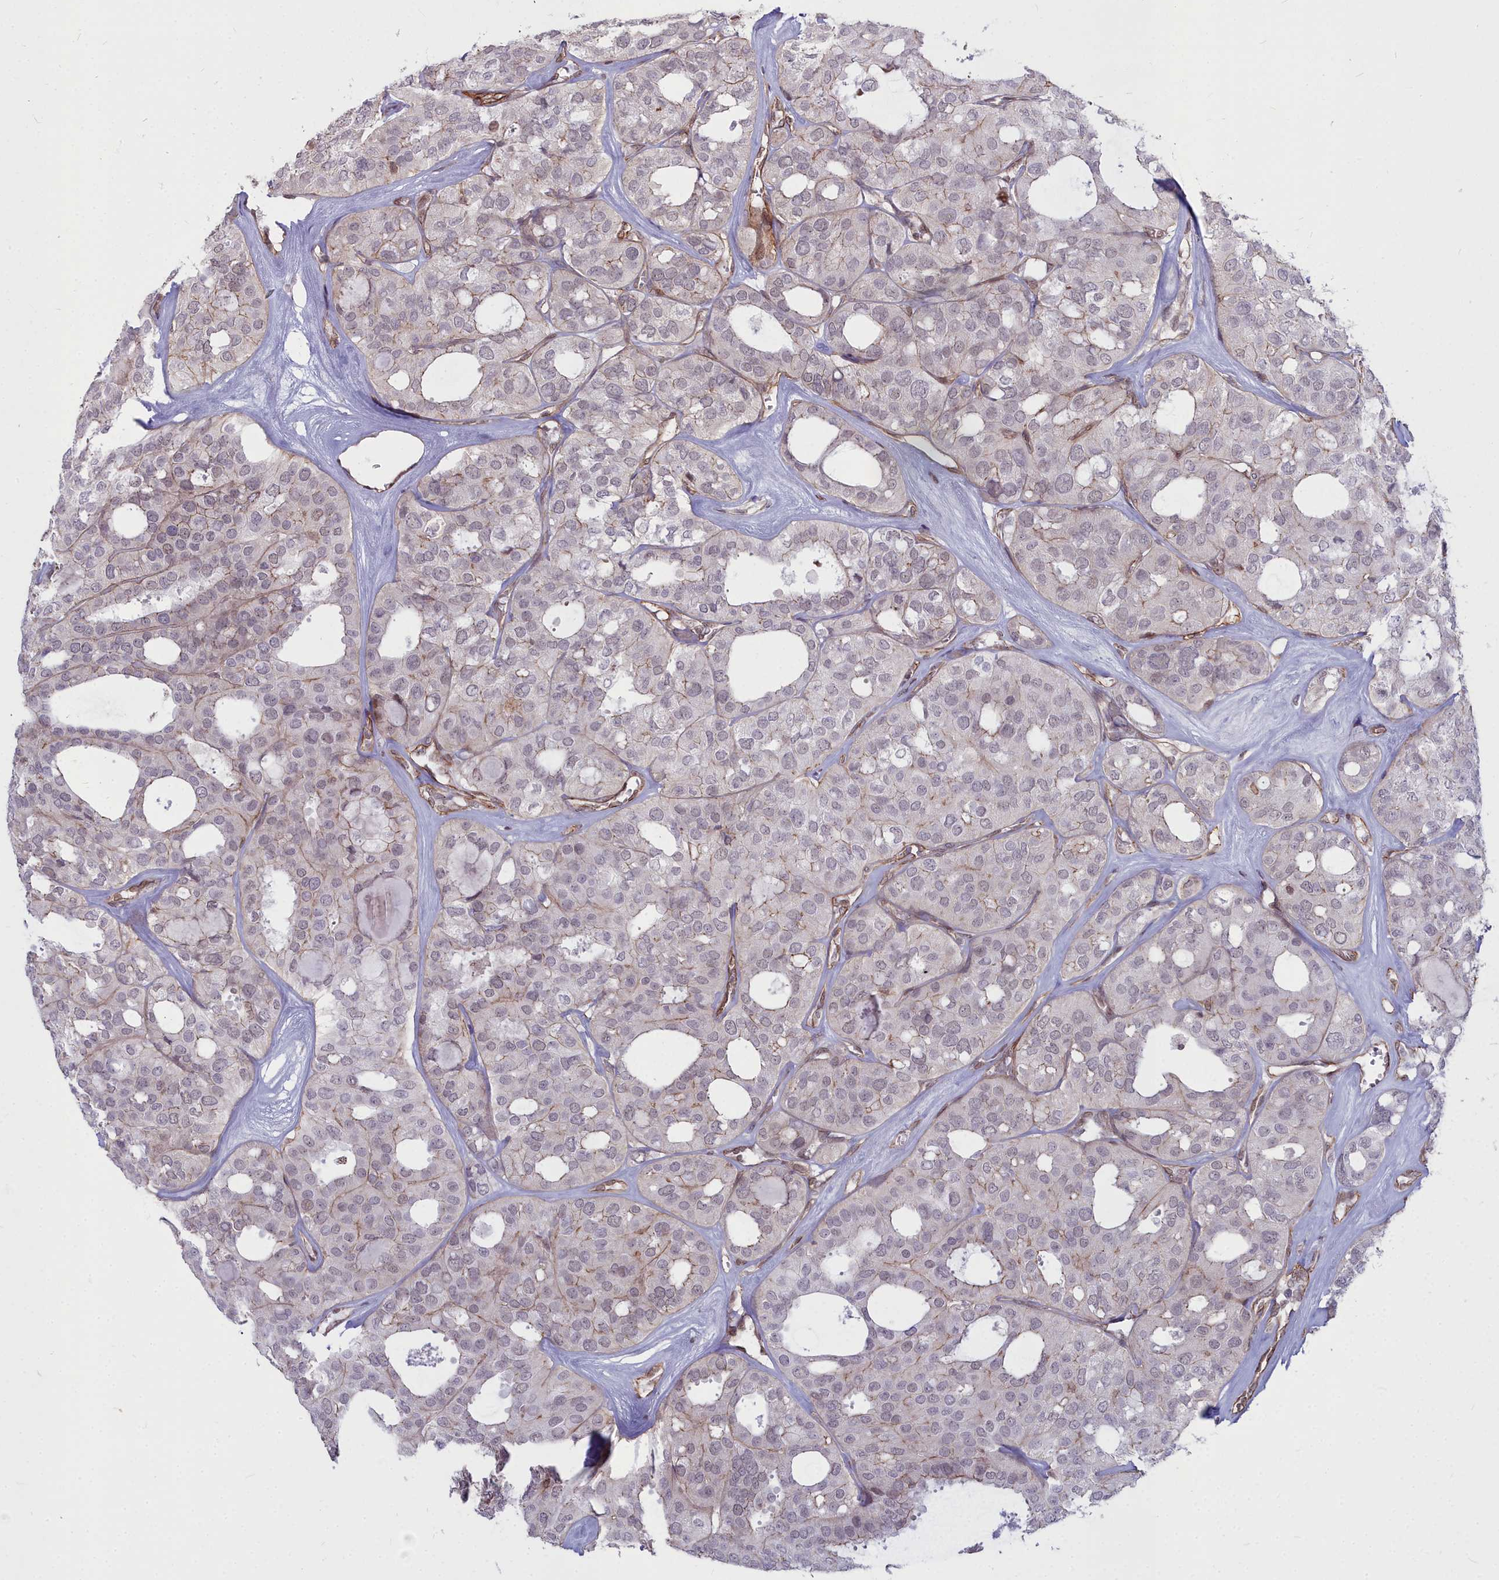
{"staining": {"intensity": "weak", "quantity": "<25%", "location": "cytoplasmic/membranous,nuclear"}, "tissue": "thyroid cancer", "cell_type": "Tumor cells", "image_type": "cancer", "snomed": [{"axis": "morphology", "description": "Follicular adenoma carcinoma, NOS"}, {"axis": "topography", "description": "Thyroid gland"}], "caption": "Human follicular adenoma carcinoma (thyroid) stained for a protein using immunohistochemistry (IHC) shows no positivity in tumor cells.", "gene": "YJU2", "patient": {"sex": "male", "age": 75}}